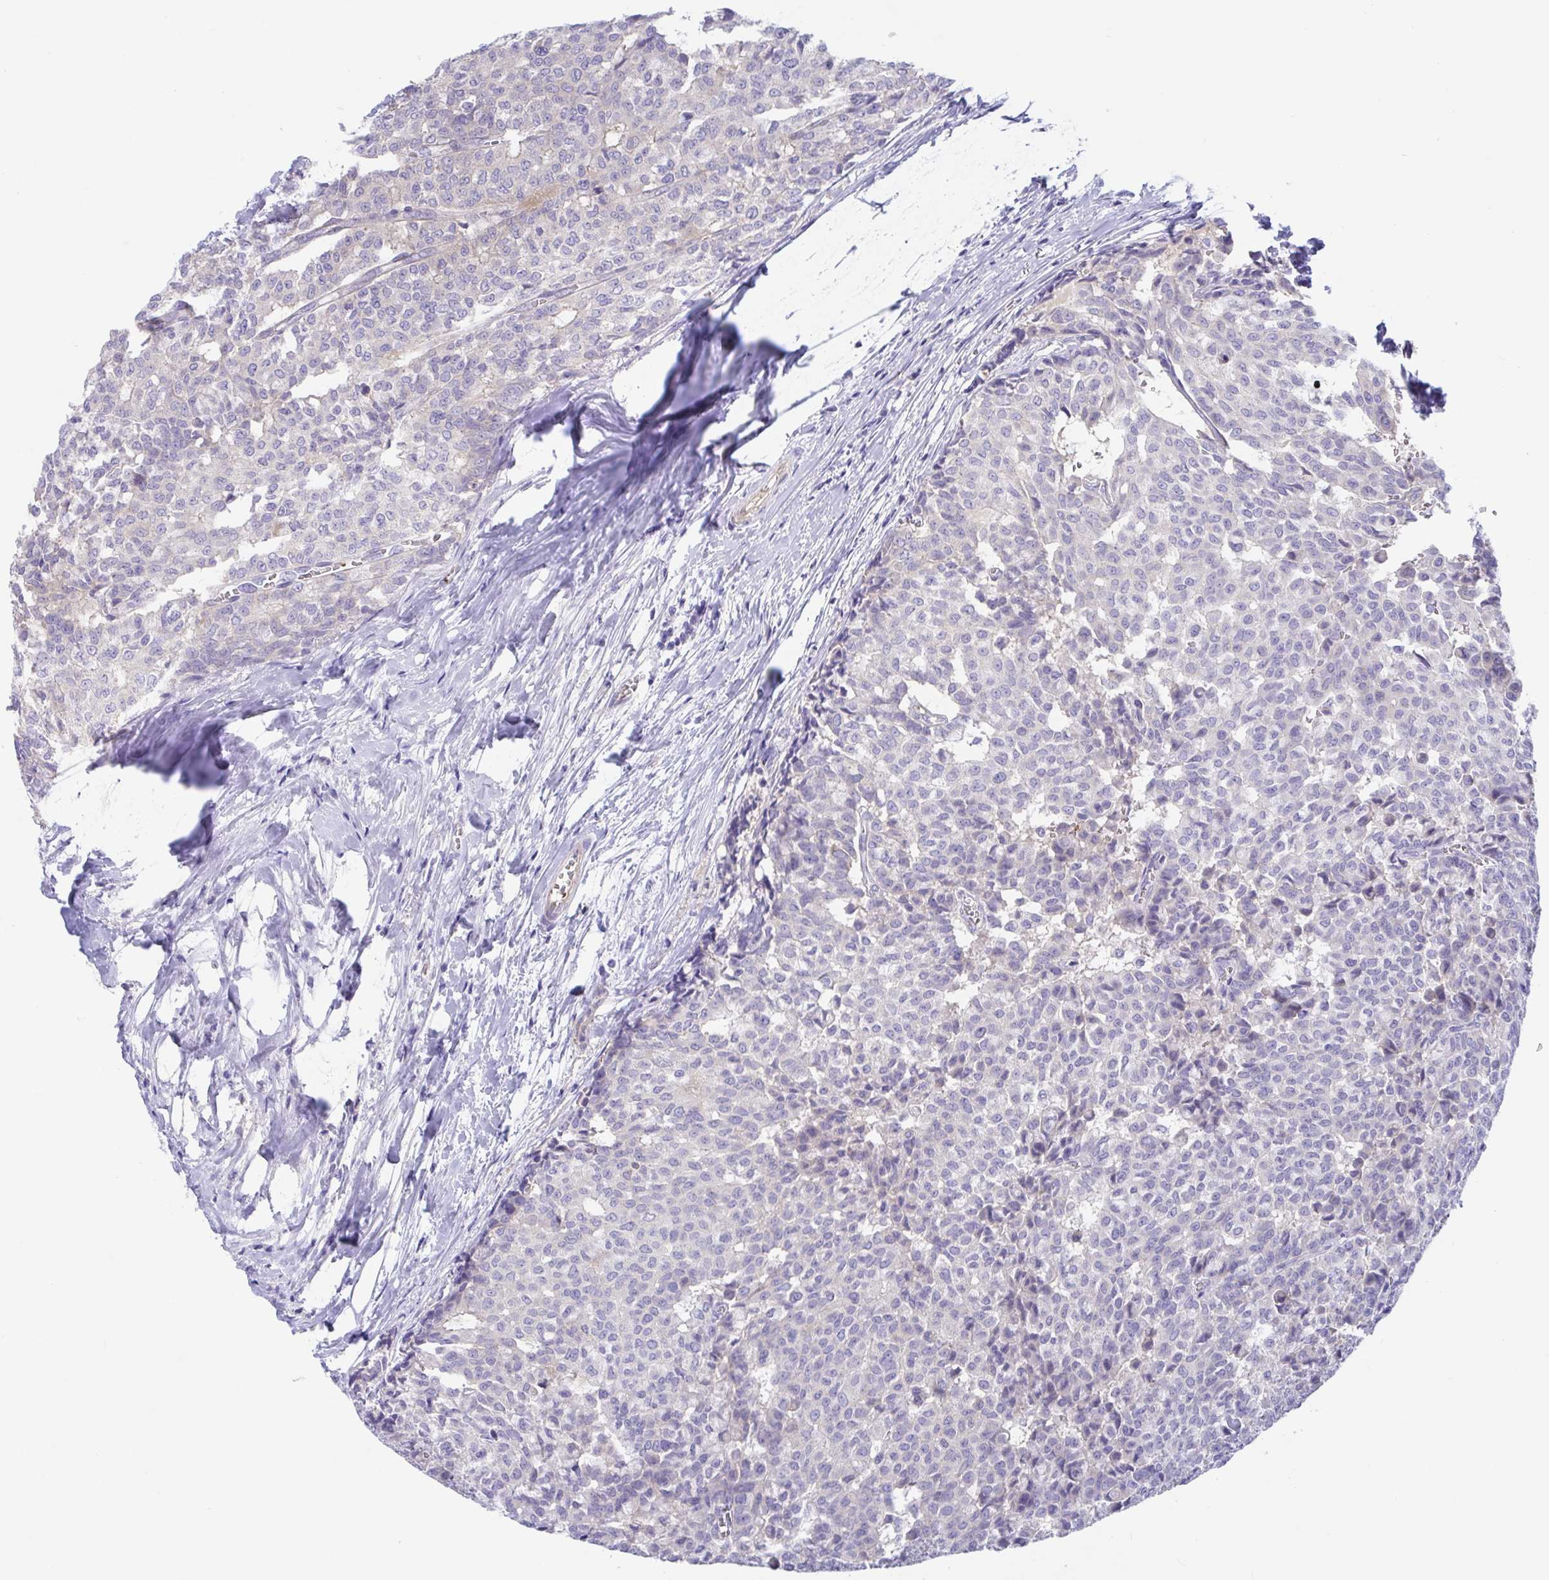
{"staining": {"intensity": "negative", "quantity": "none", "location": "none"}, "tissue": "breast cancer", "cell_type": "Tumor cells", "image_type": "cancer", "snomed": [{"axis": "morphology", "description": "Duct carcinoma"}, {"axis": "topography", "description": "Breast"}], "caption": "Immunohistochemical staining of human breast cancer (infiltrating ductal carcinoma) reveals no significant staining in tumor cells.", "gene": "TTC30B", "patient": {"sex": "female", "age": 91}}